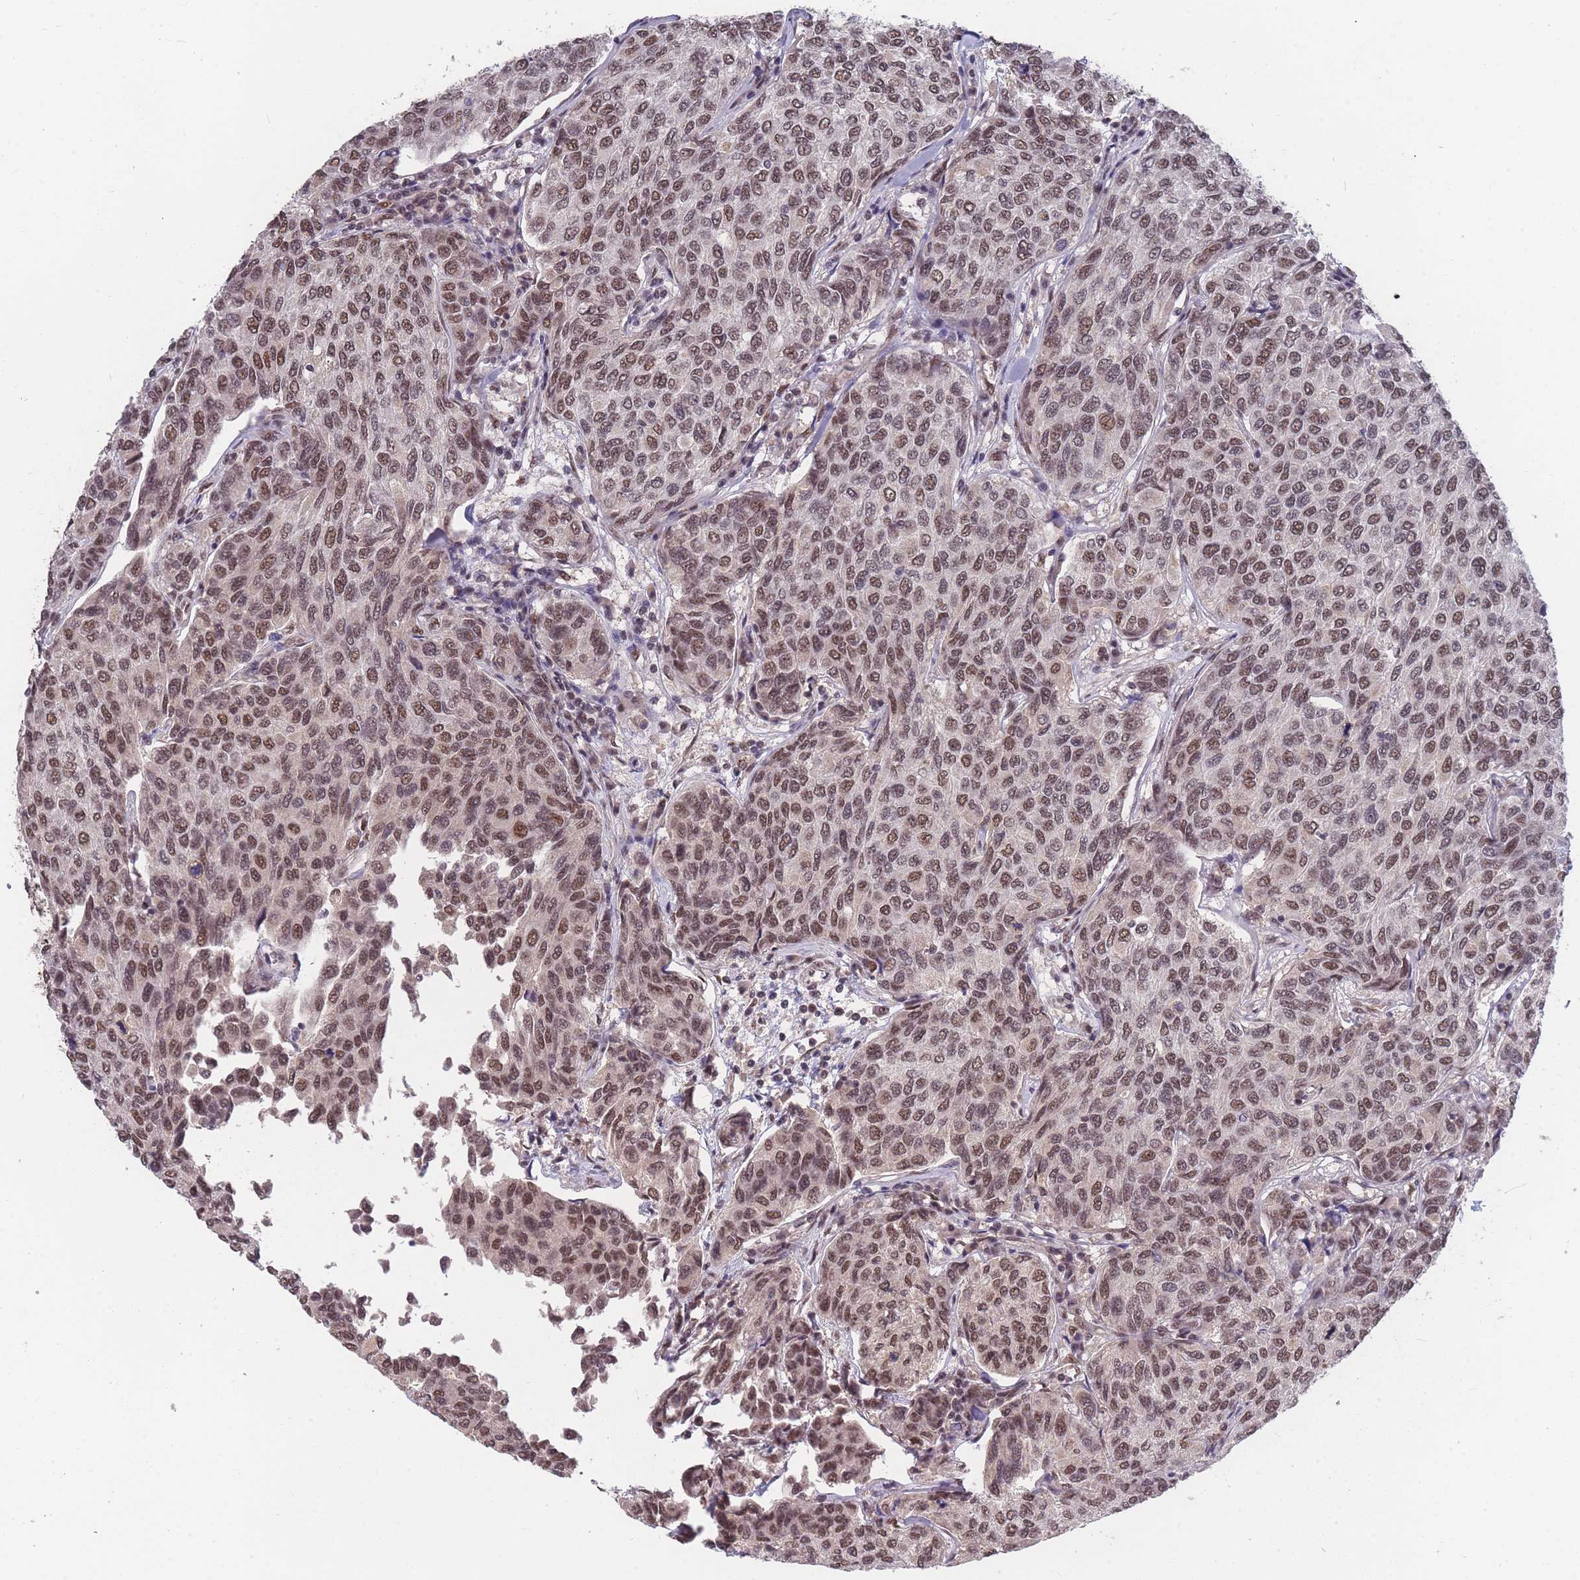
{"staining": {"intensity": "moderate", "quantity": ">75%", "location": "nuclear"}, "tissue": "breast cancer", "cell_type": "Tumor cells", "image_type": "cancer", "snomed": [{"axis": "morphology", "description": "Duct carcinoma"}, {"axis": "topography", "description": "Breast"}], "caption": "IHC histopathology image of invasive ductal carcinoma (breast) stained for a protein (brown), which reveals medium levels of moderate nuclear positivity in approximately >75% of tumor cells.", "gene": "SNRPA1", "patient": {"sex": "female", "age": 55}}